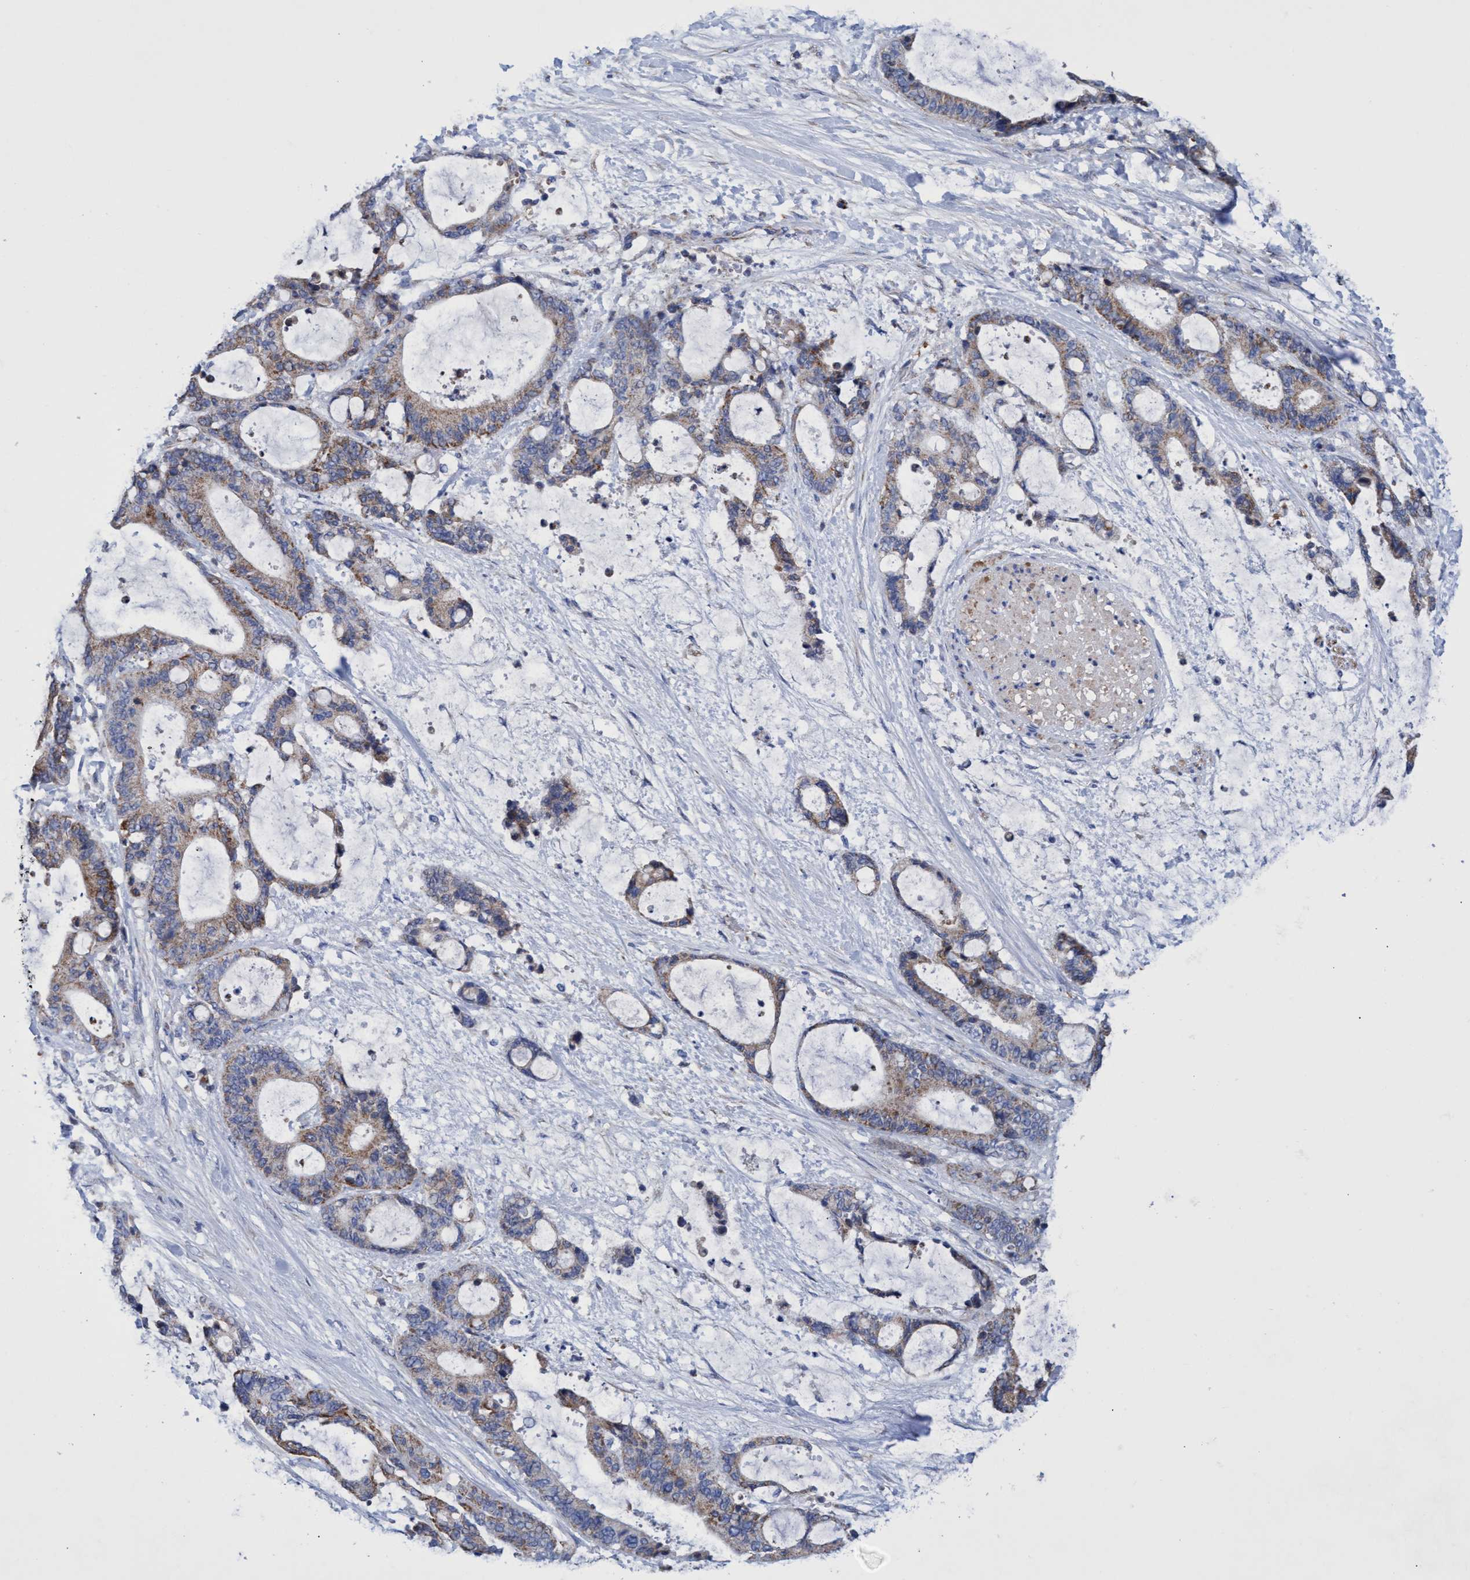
{"staining": {"intensity": "weak", "quantity": ">75%", "location": "cytoplasmic/membranous"}, "tissue": "liver cancer", "cell_type": "Tumor cells", "image_type": "cancer", "snomed": [{"axis": "morphology", "description": "Normal tissue, NOS"}, {"axis": "morphology", "description": "Cholangiocarcinoma"}, {"axis": "topography", "description": "Liver"}, {"axis": "topography", "description": "Peripheral nerve tissue"}], "caption": "A micrograph of liver cholangiocarcinoma stained for a protein demonstrates weak cytoplasmic/membranous brown staining in tumor cells.", "gene": "ZNF750", "patient": {"sex": "female", "age": 73}}